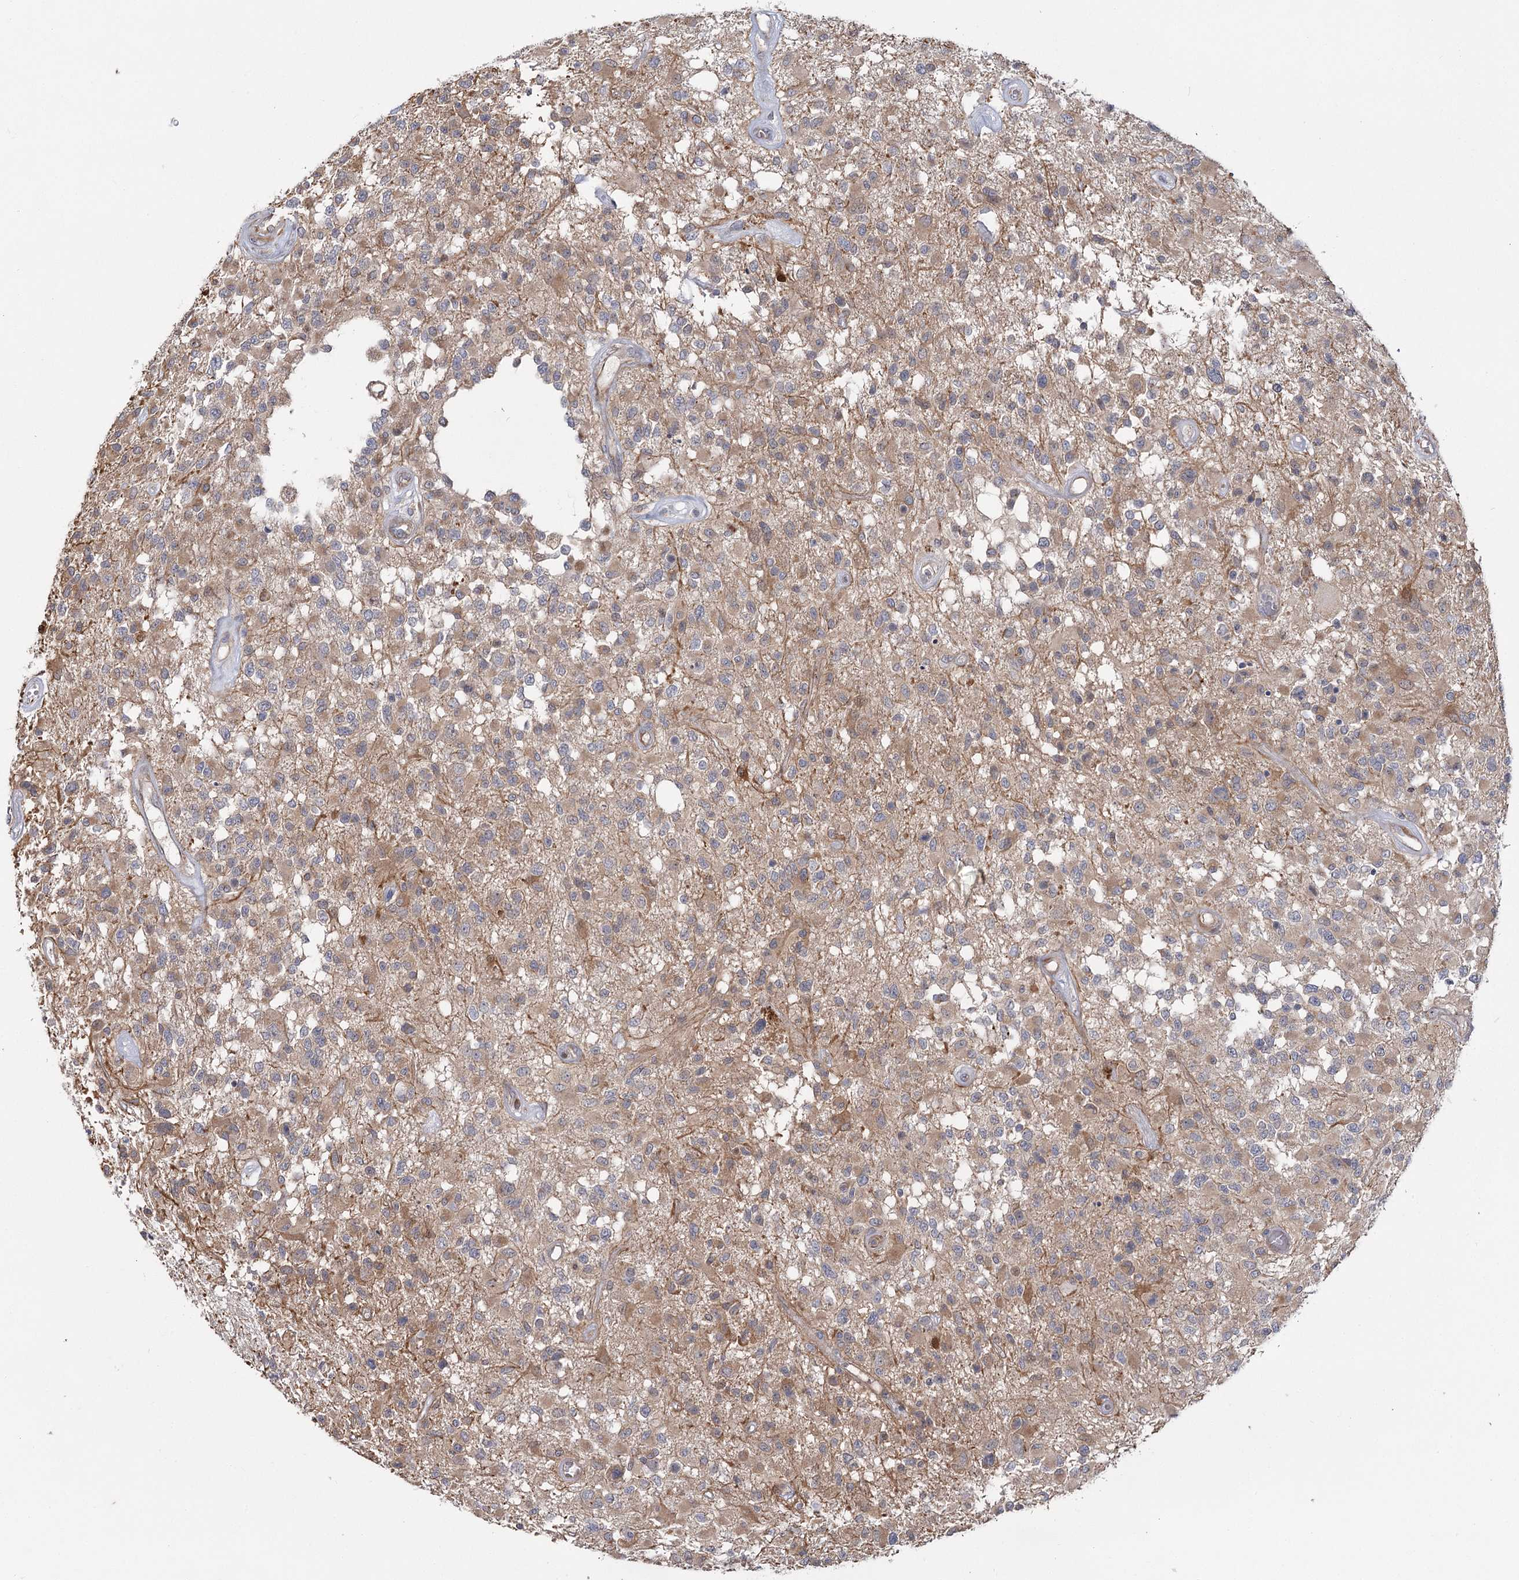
{"staining": {"intensity": "weak", "quantity": "25%-75%", "location": "cytoplasmic/membranous"}, "tissue": "glioma", "cell_type": "Tumor cells", "image_type": "cancer", "snomed": [{"axis": "morphology", "description": "Glioma, malignant, High grade"}, {"axis": "morphology", "description": "Glioblastoma, NOS"}, {"axis": "topography", "description": "Brain"}], "caption": "This micrograph shows IHC staining of glioblastoma, with low weak cytoplasmic/membranous expression in approximately 25%-75% of tumor cells.", "gene": "TBC1D9B", "patient": {"sex": "male", "age": 60}}